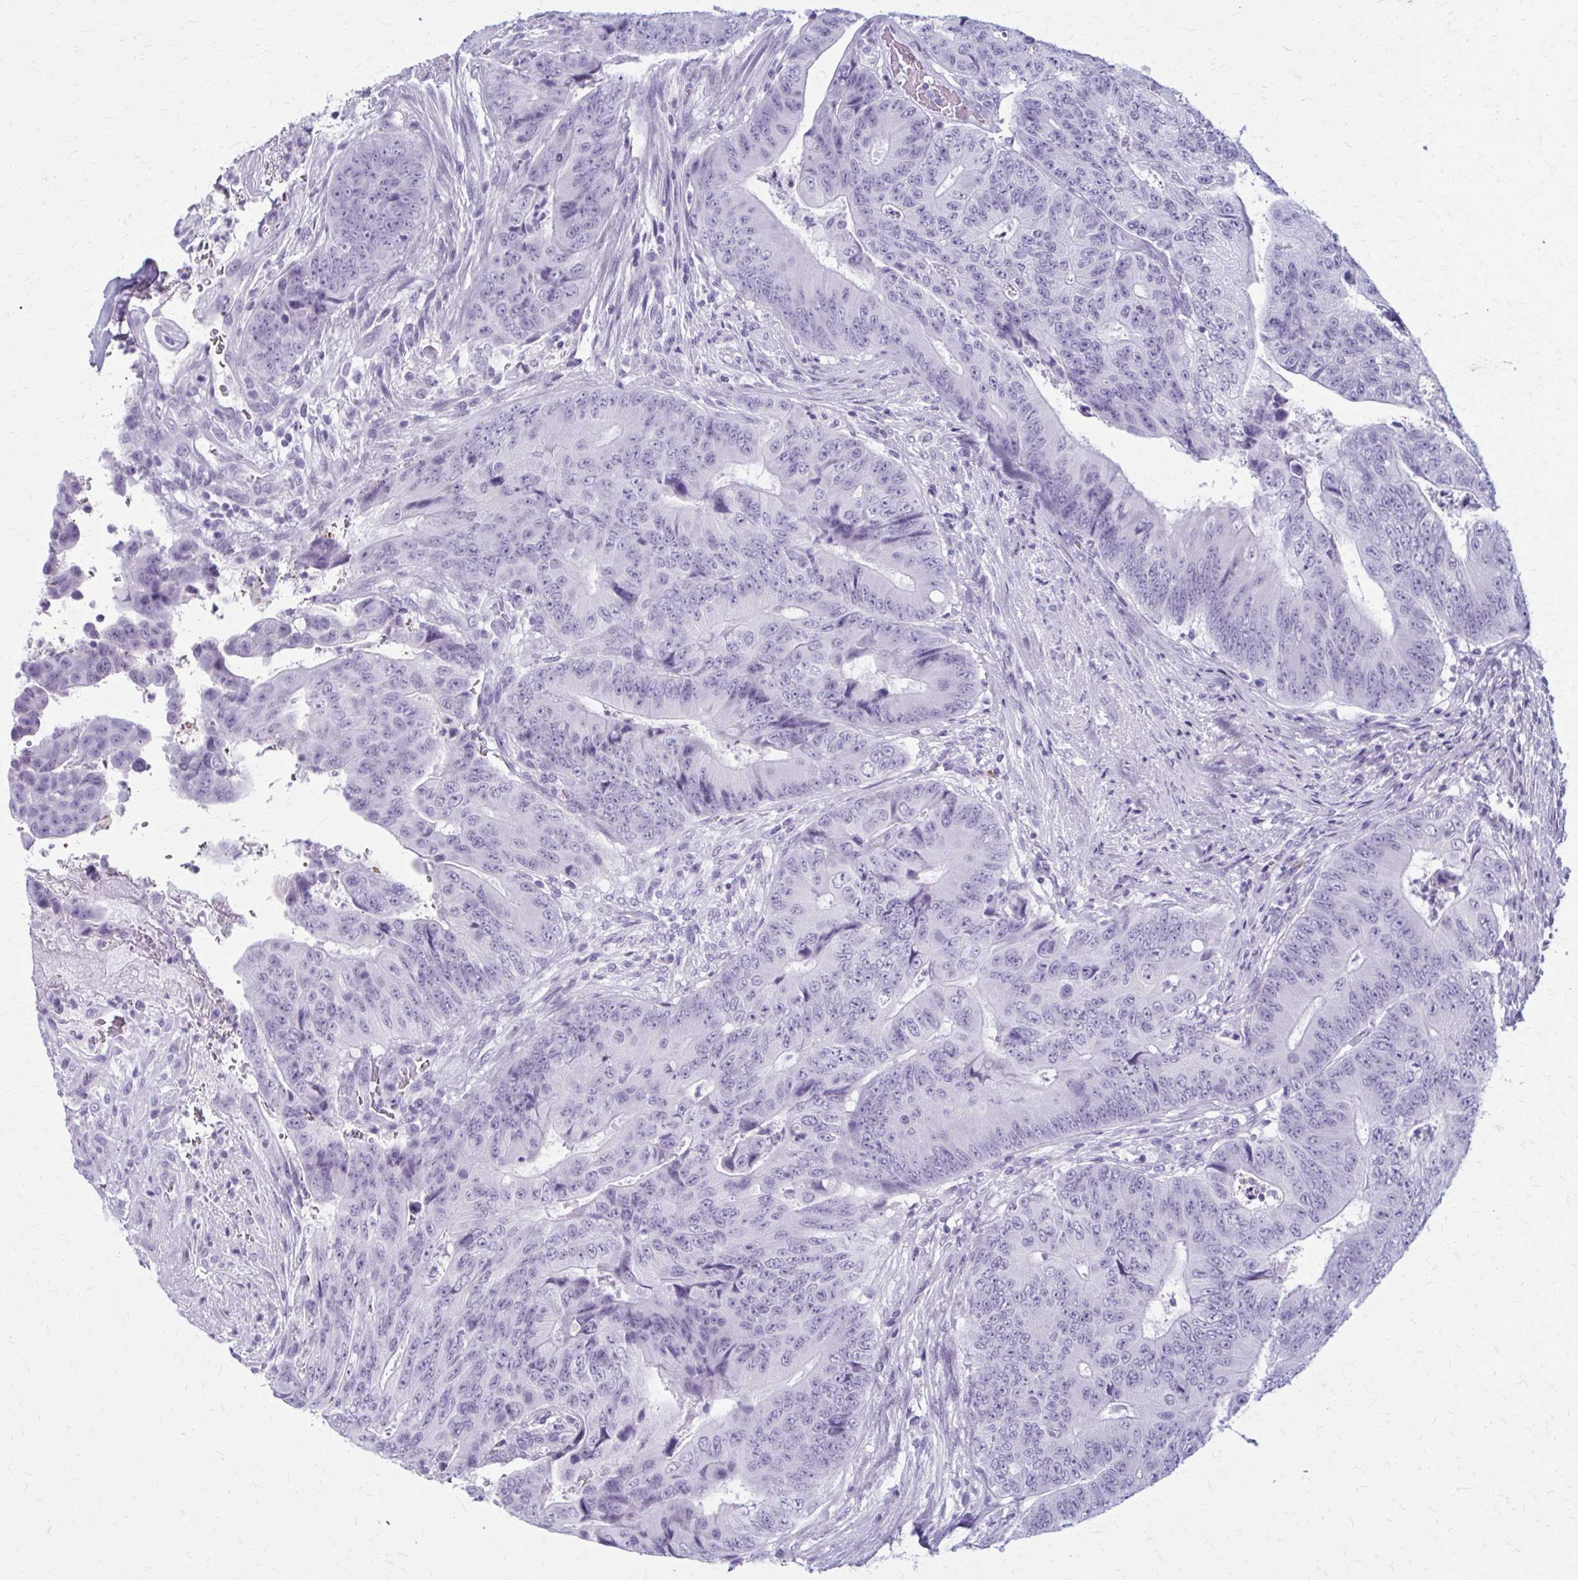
{"staining": {"intensity": "negative", "quantity": "none", "location": "none"}, "tissue": "colorectal cancer", "cell_type": "Tumor cells", "image_type": "cancer", "snomed": [{"axis": "morphology", "description": "Adenocarcinoma, NOS"}, {"axis": "topography", "description": "Colon"}], "caption": "Immunohistochemistry image of neoplastic tissue: colorectal adenocarcinoma stained with DAB (3,3'-diaminobenzidine) shows no significant protein staining in tumor cells. The staining is performed using DAB brown chromogen with nuclei counter-stained in using hematoxylin.", "gene": "ZDHHC7", "patient": {"sex": "female", "age": 48}}